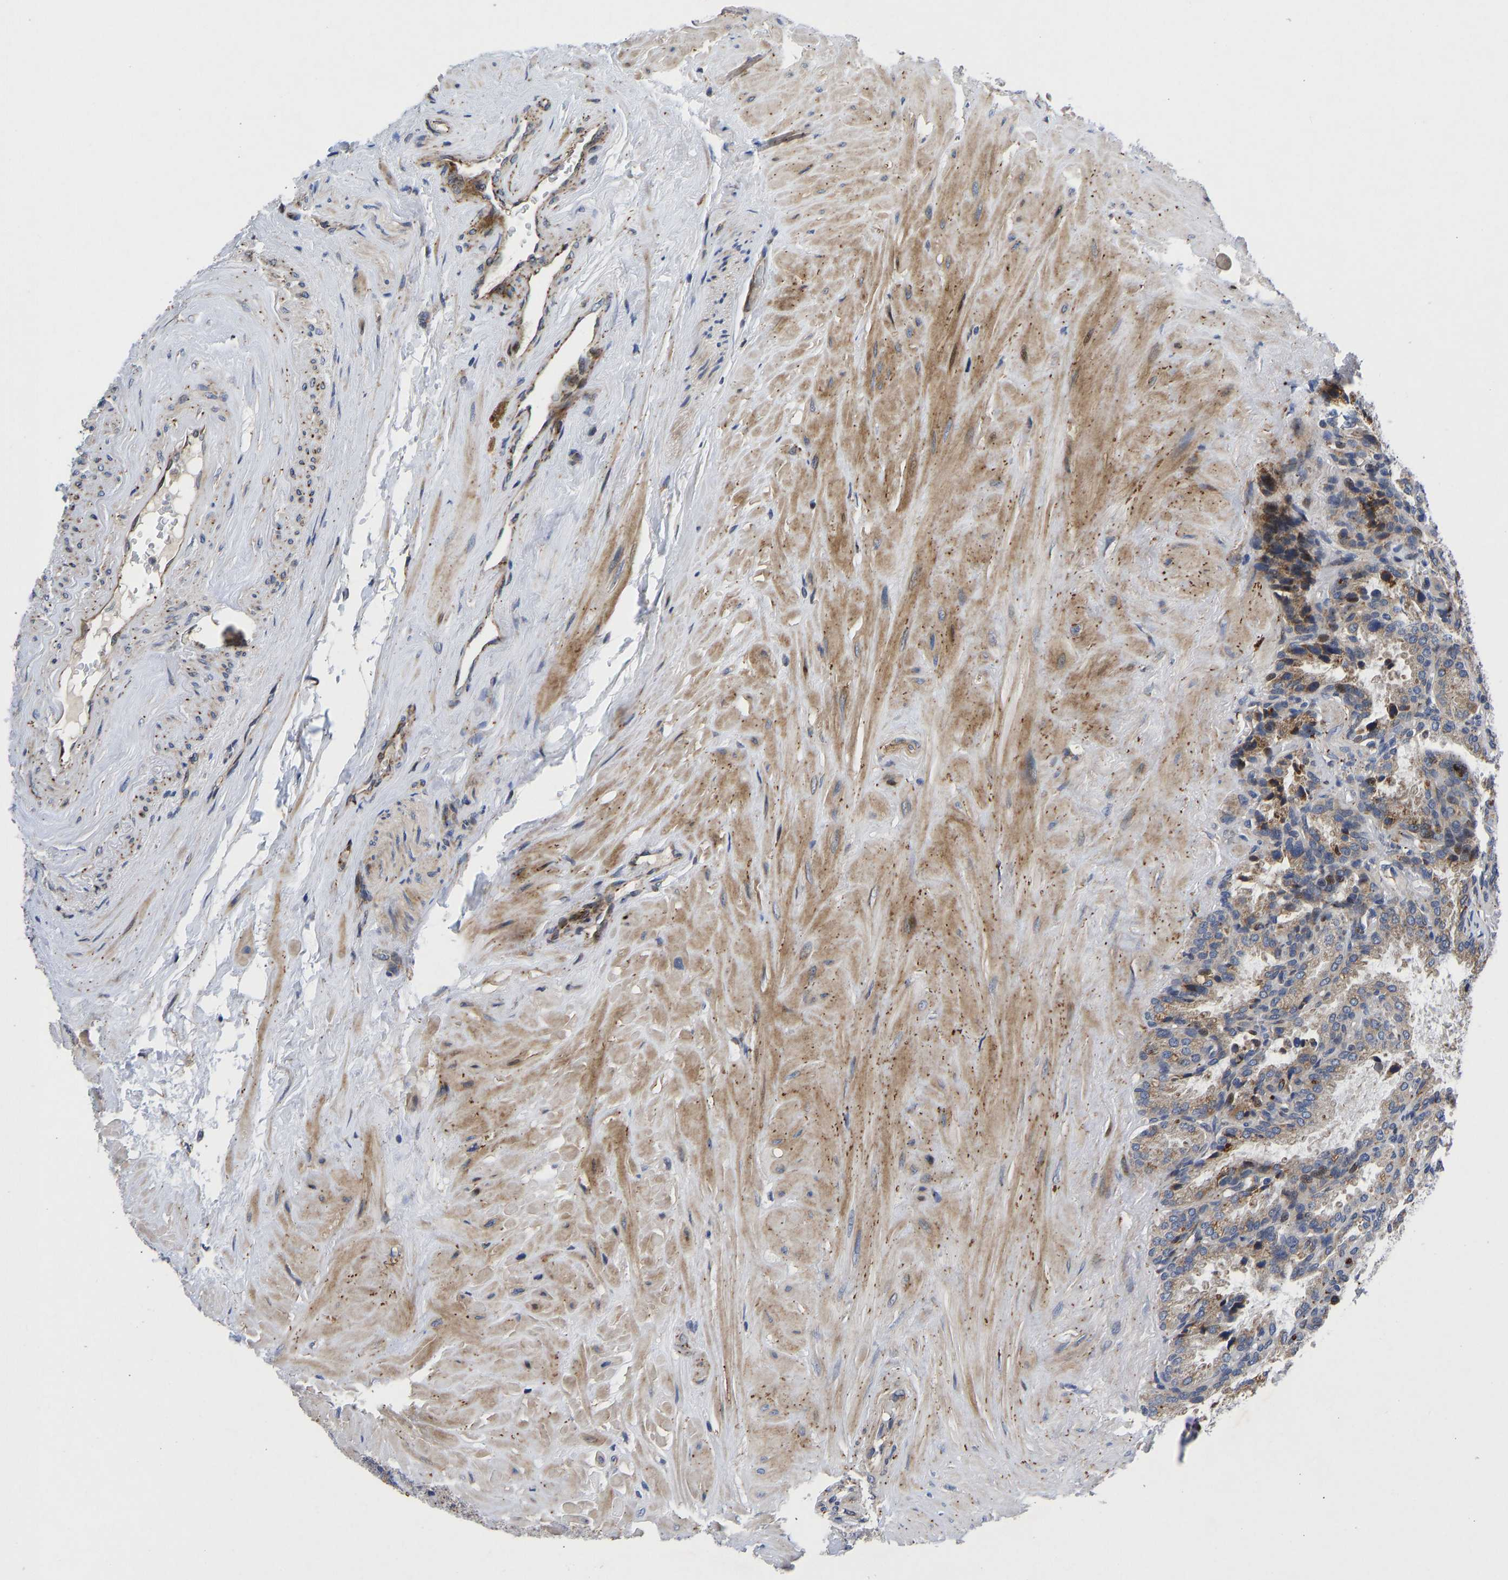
{"staining": {"intensity": "moderate", "quantity": ">75%", "location": "cytoplasmic/membranous"}, "tissue": "seminal vesicle", "cell_type": "Glandular cells", "image_type": "normal", "snomed": [{"axis": "morphology", "description": "Normal tissue, NOS"}, {"axis": "topography", "description": "Seminal veicle"}], "caption": "Immunohistochemical staining of unremarkable seminal vesicle demonstrates moderate cytoplasmic/membranous protein expression in about >75% of glandular cells.", "gene": "TMEM38B", "patient": {"sex": "male", "age": 46}}